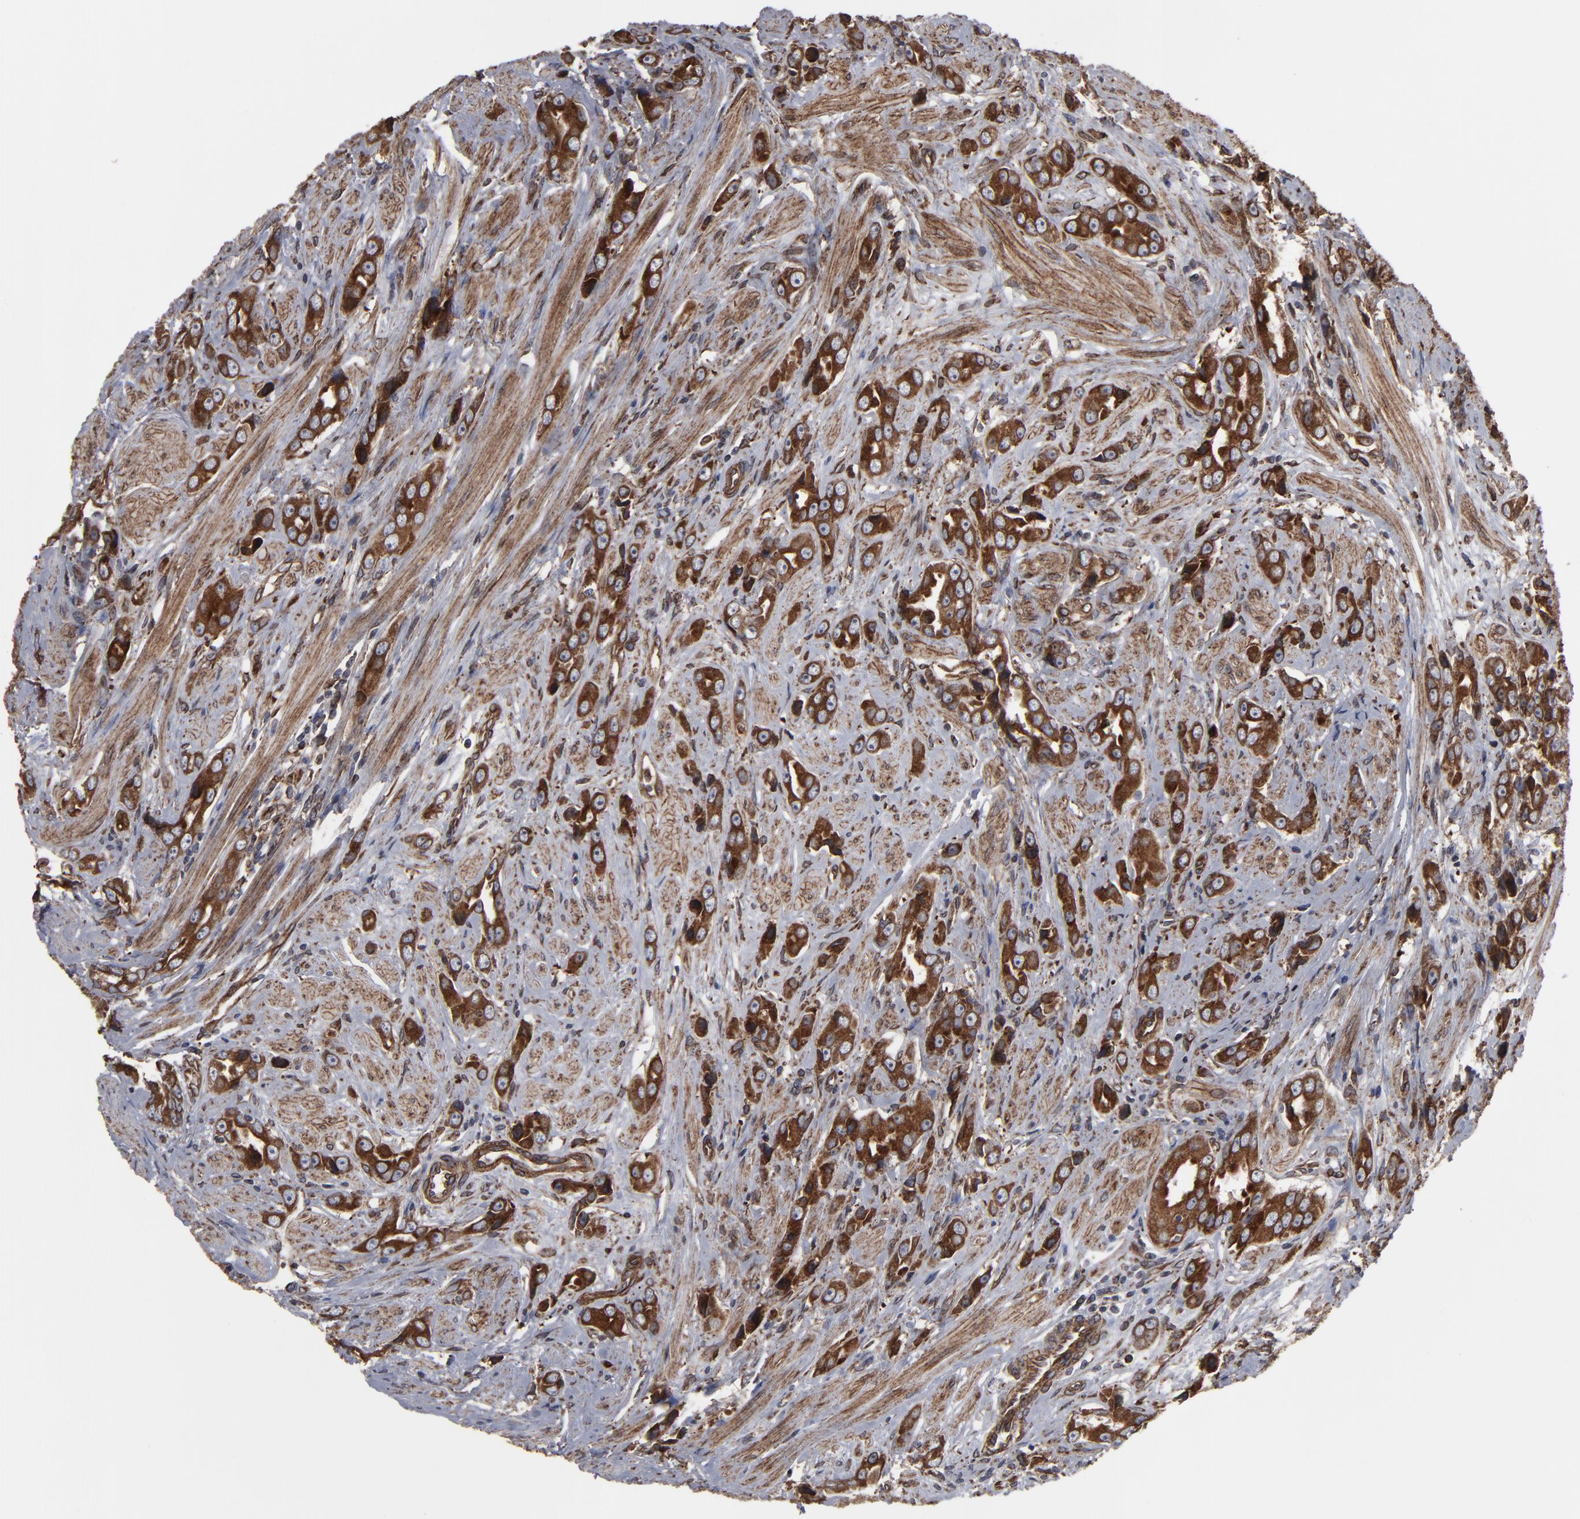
{"staining": {"intensity": "strong", "quantity": ">75%", "location": "cytoplasmic/membranous"}, "tissue": "prostate cancer", "cell_type": "Tumor cells", "image_type": "cancer", "snomed": [{"axis": "morphology", "description": "Adenocarcinoma, Medium grade"}, {"axis": "topography", "description": "Prostate"}], "caption": "The image shows staining of prostate adenocarcinoma (medium-grade), revealing strong cytoplasmic/membranous protein staining (brown color) within tumor cells.", "gene": "CNIH1", "patient": {"sex": "male", "age": 53}}